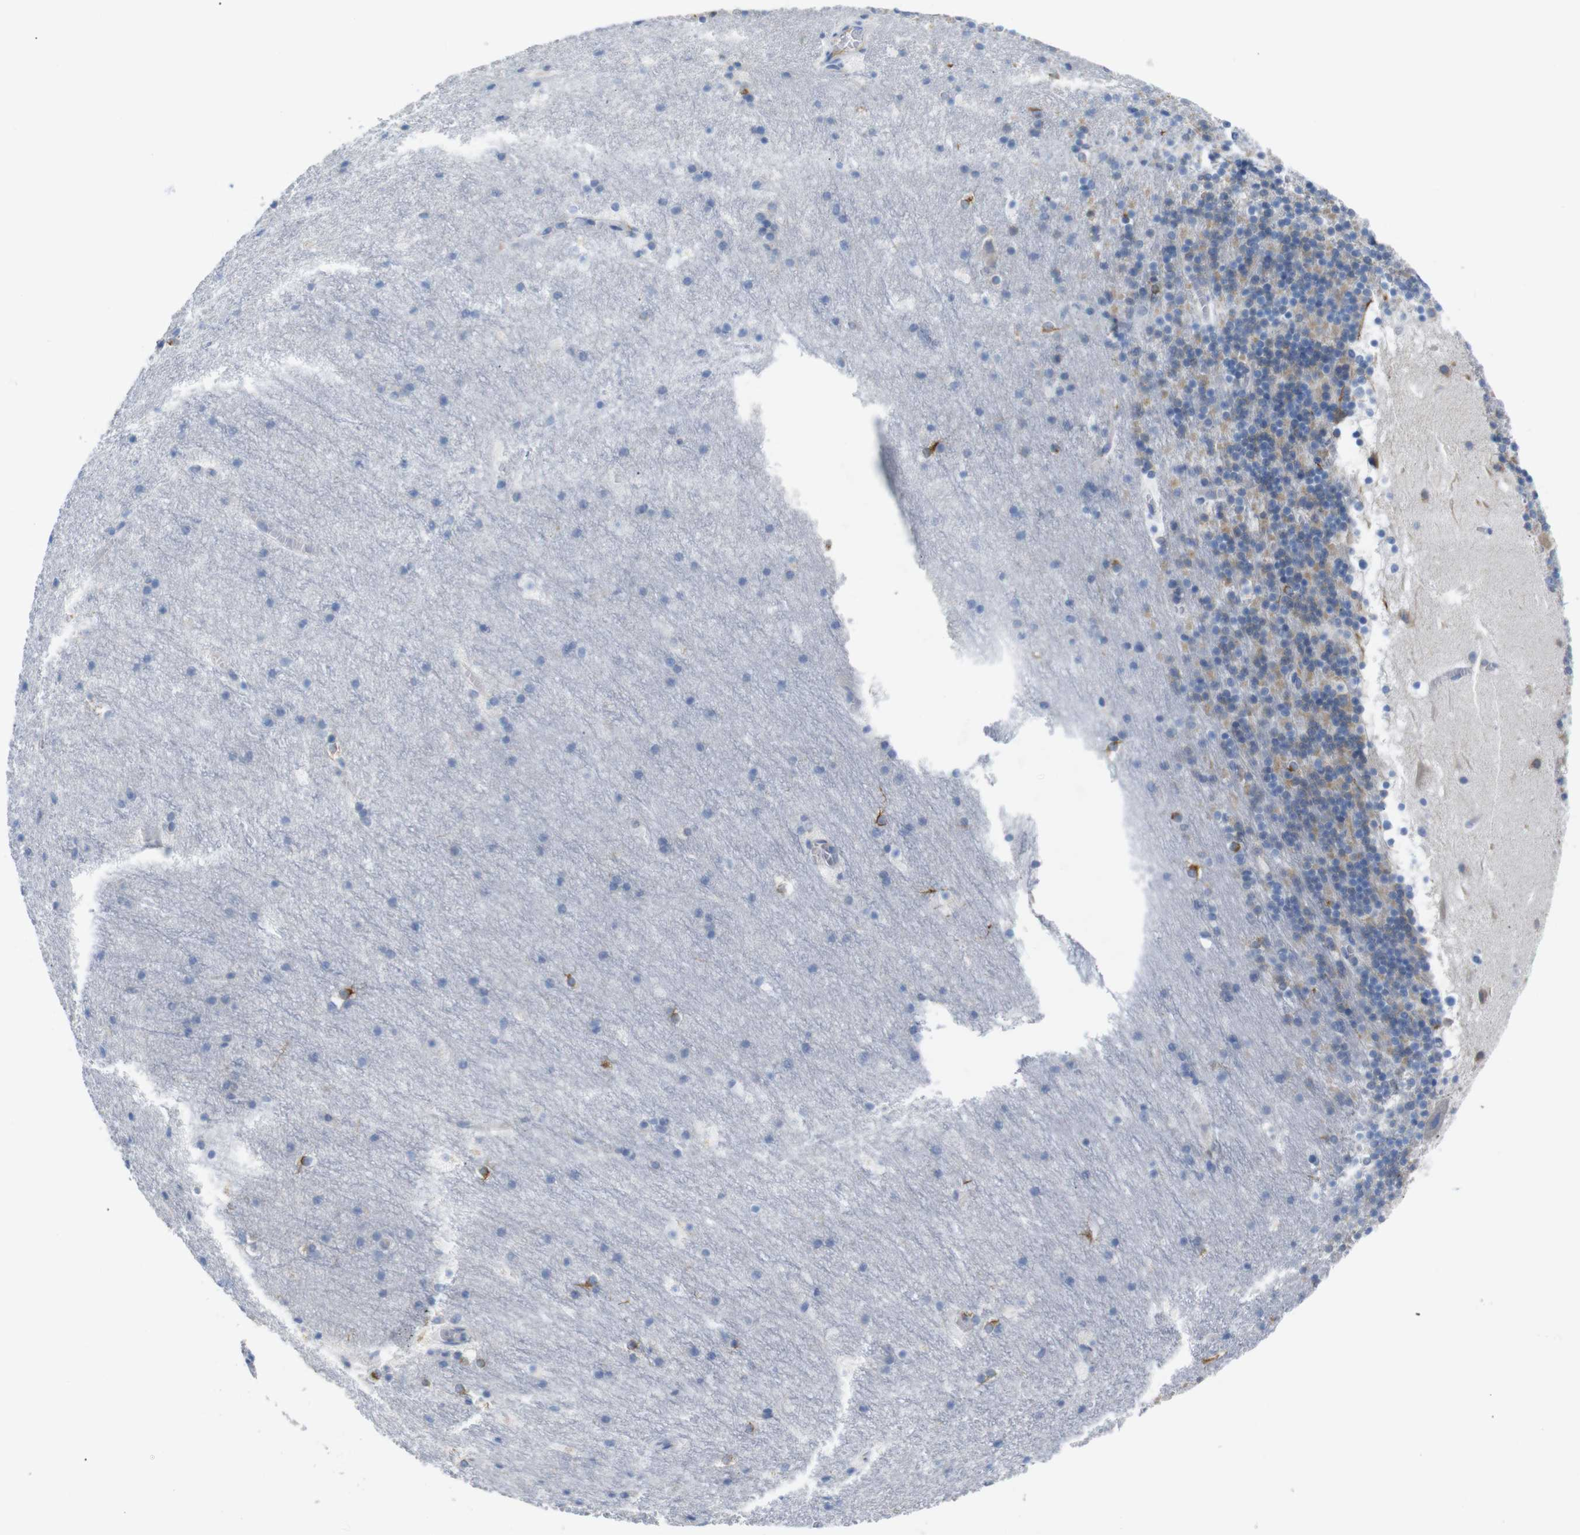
{"staining": {"intensity": "moderate", "quantity": "25%-75%", "location": "cytoplasmic/membranous"}, "tissue": "cerebellum", "cell_type": "Cells in granular layer", "image_type": "normal", "snomed": [{"axis": "morphology", "description": "Normal tissue, NOS"}, {"axis": "topography", "description": "Cerebellum"}], "caption": "Immunohistochemical staining of benign cerebellum exhibits medium levels of moderate cytoplasmic/membranous staining in approximately 25%-75% of cells in granular layer. (Stains: DAB (3,3'-diaminobenzidine) in brown, nuclei in blue, Microscopy: brightfield microscopy at high magnification).", "gene": "DCP1A", "patient": {"sex": "male", "age": 45}}